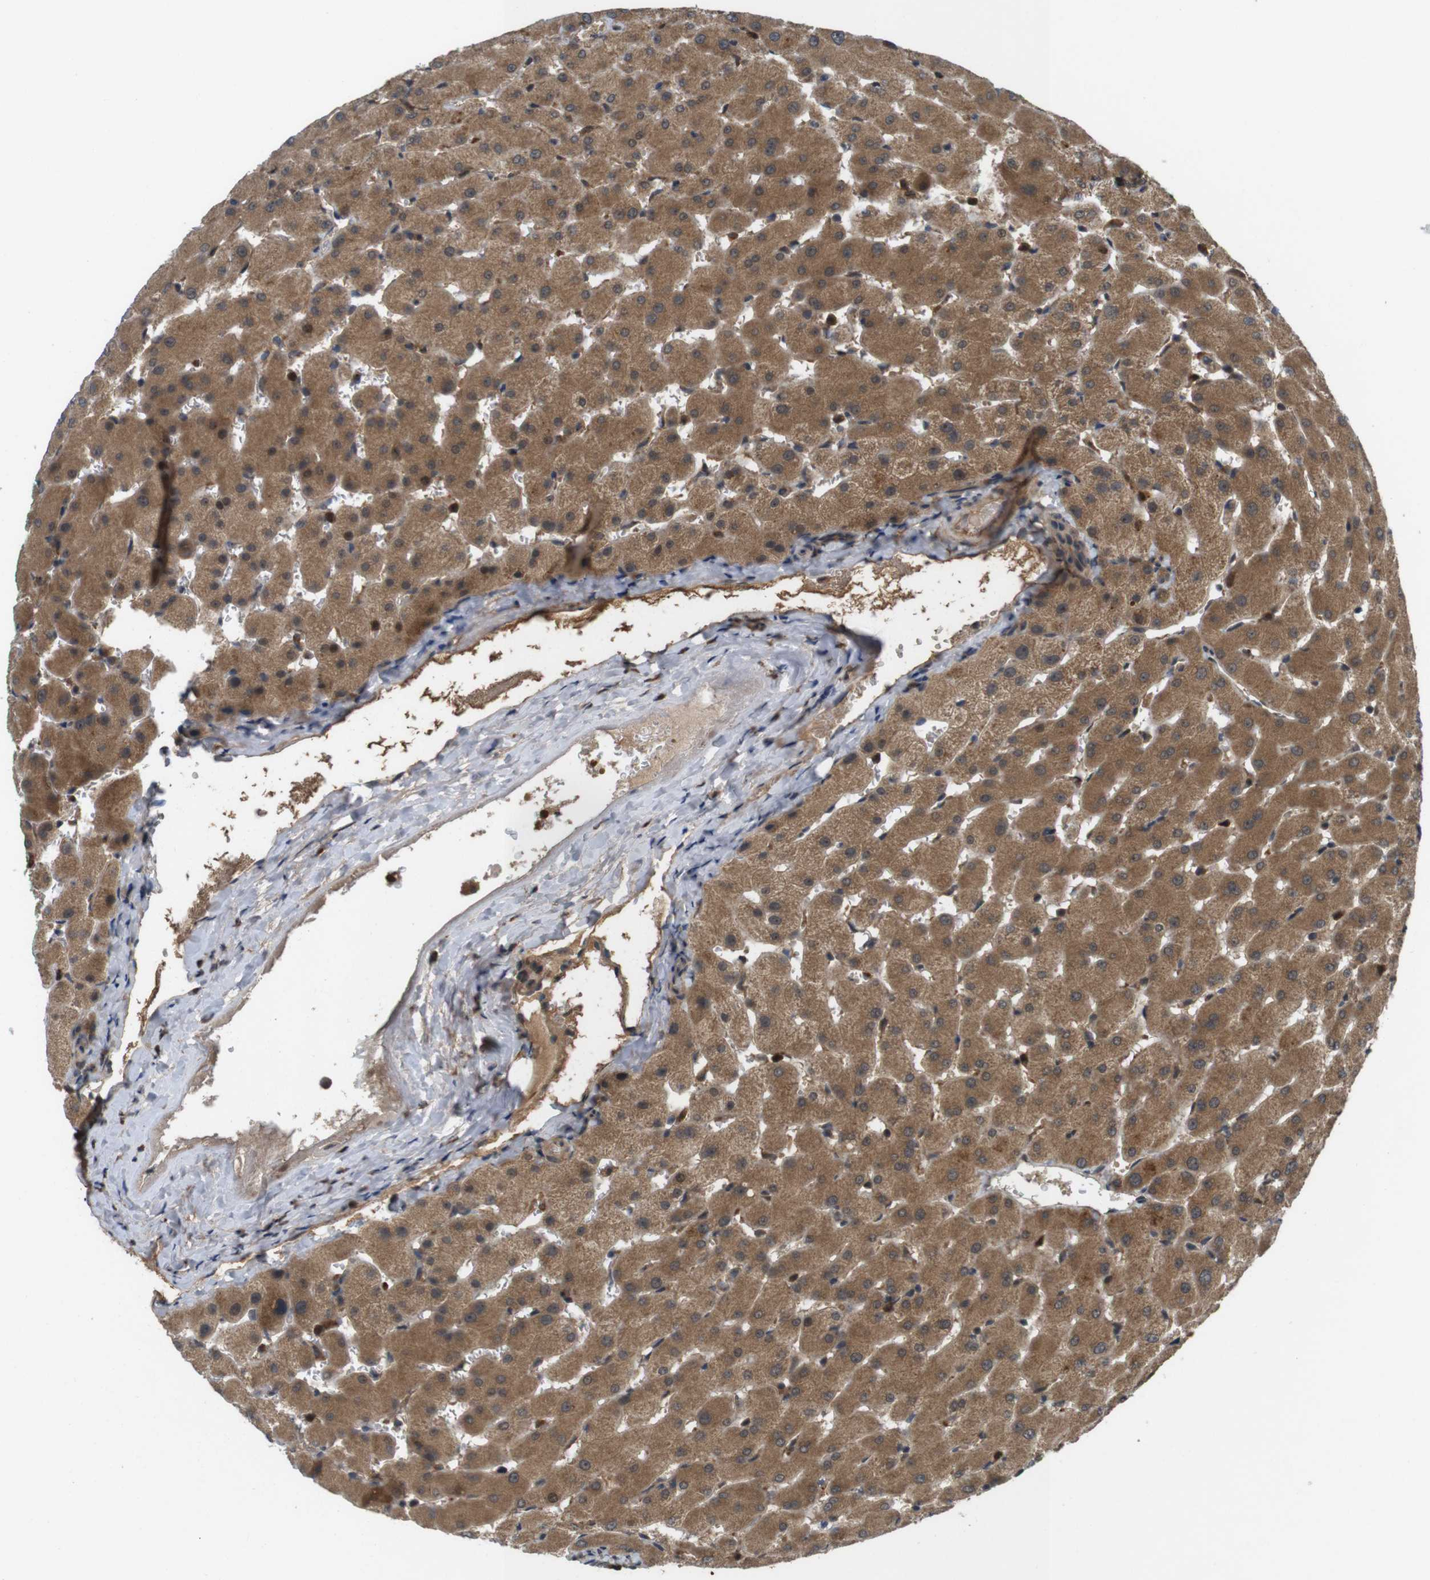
{"staining": {"intensity": "moderate", "quantity": ">75%", "location": "cytoplasmic/membranous"}, "tissue": "liver", "cell_type": "Cholangiocytes", "image_type": "normal", "snomed": [{"axis": "morphology", "description": "Normal tissue, NOS"}, {"axis": "topography", "description": "Liver"}], "caption": "A brown stain shows moderate cytoplasmic/membranous staining of a protein in cholangiocytes of benign human liver.", "gene": "NFKBIE", "patient": {"sex": "female", "age": 63}}